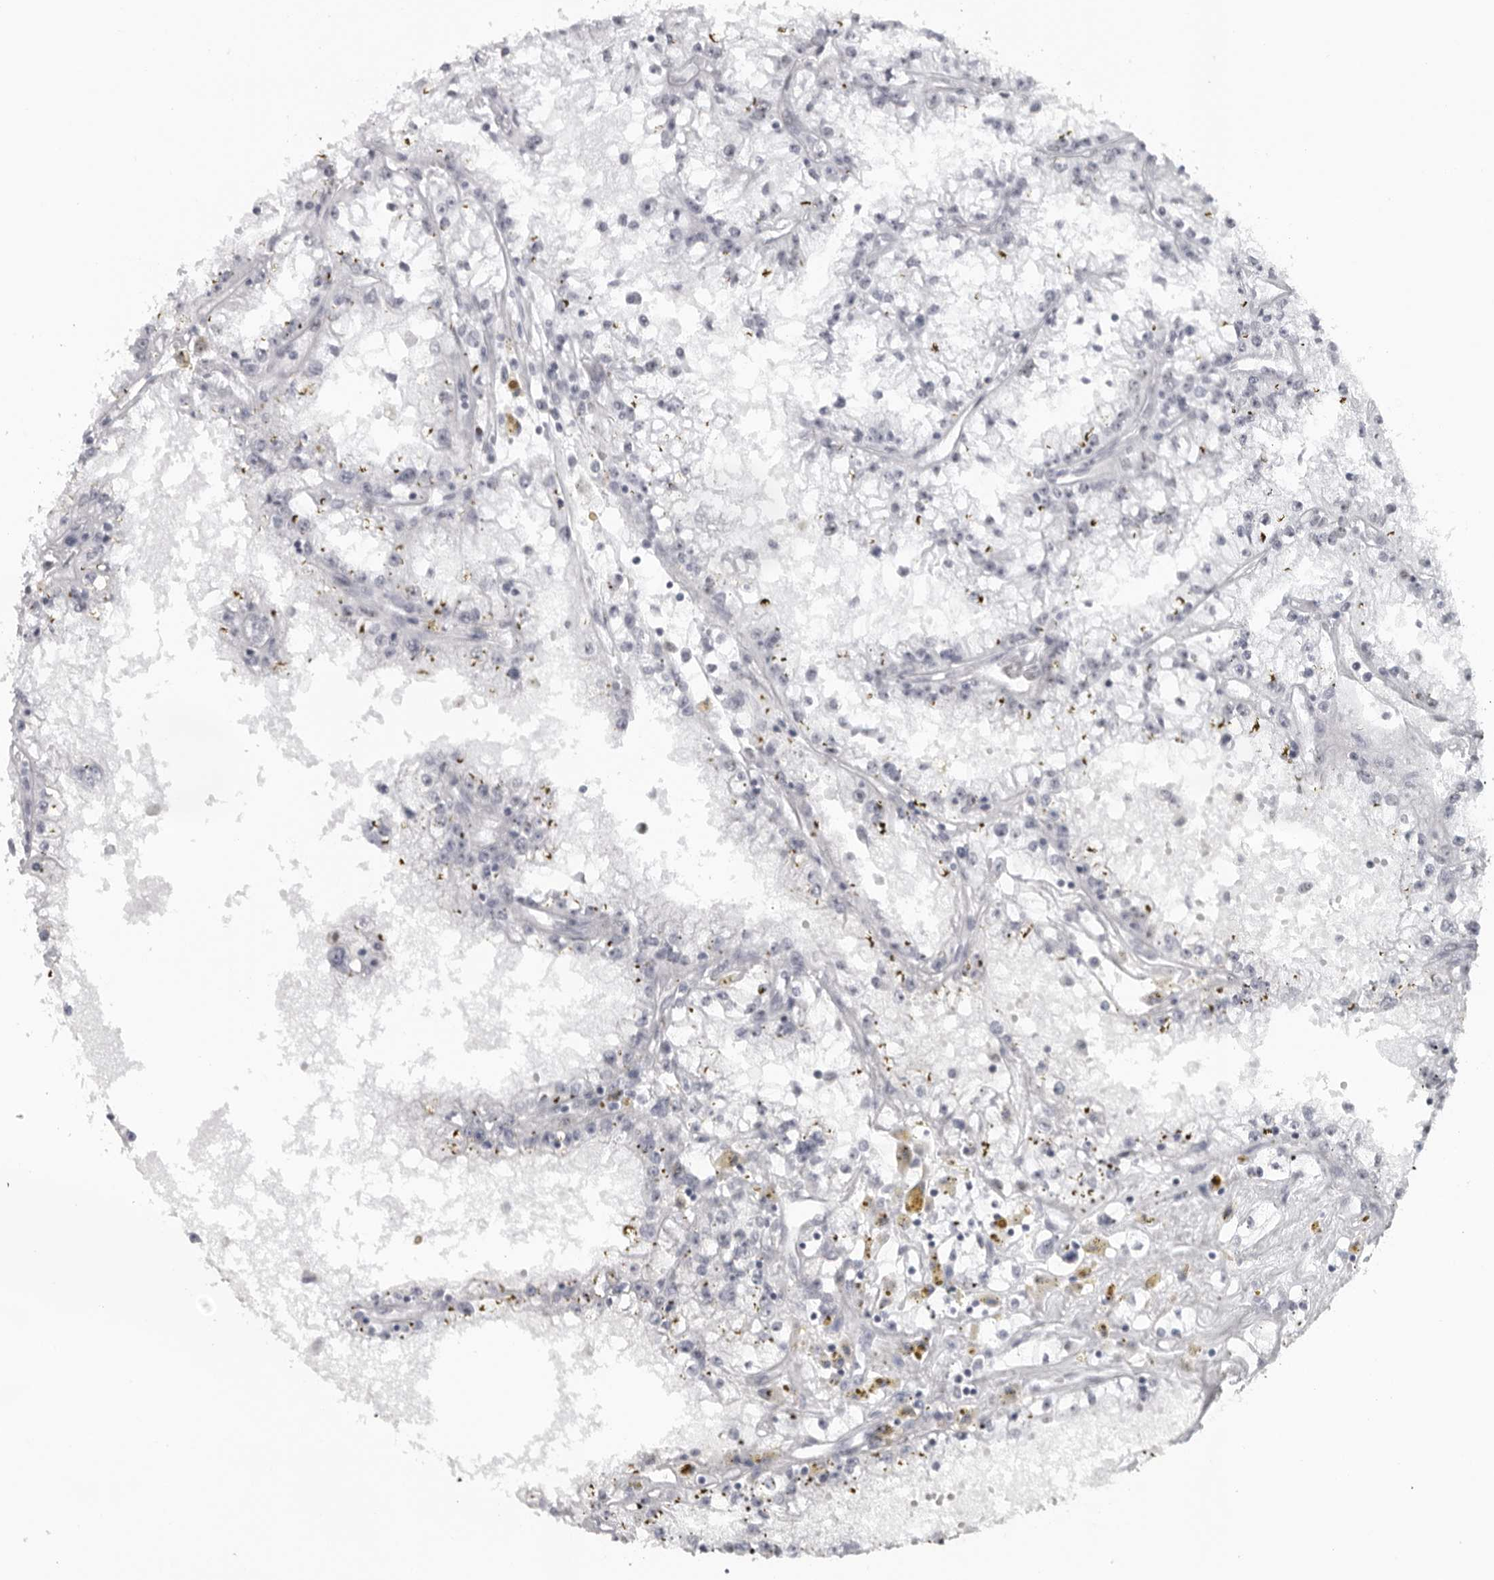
{"staining": {"intensity": "negative", "quantity": "none", "location": "none"}, "tissue": "renal cancer", "cell_type": "Tumor cells", "image_type": "cancer", "snomed": [{"axis": "morphology", "description": "Adenocarcinoma, NOS"}, {"axis": "topography", "description": "Kidney"}], "caption": "Protein analysis of renal cancer displays no significant positivity in tumor cells.", "gene": "ESPN", "patient": {"sex": "male", "age": 56}}